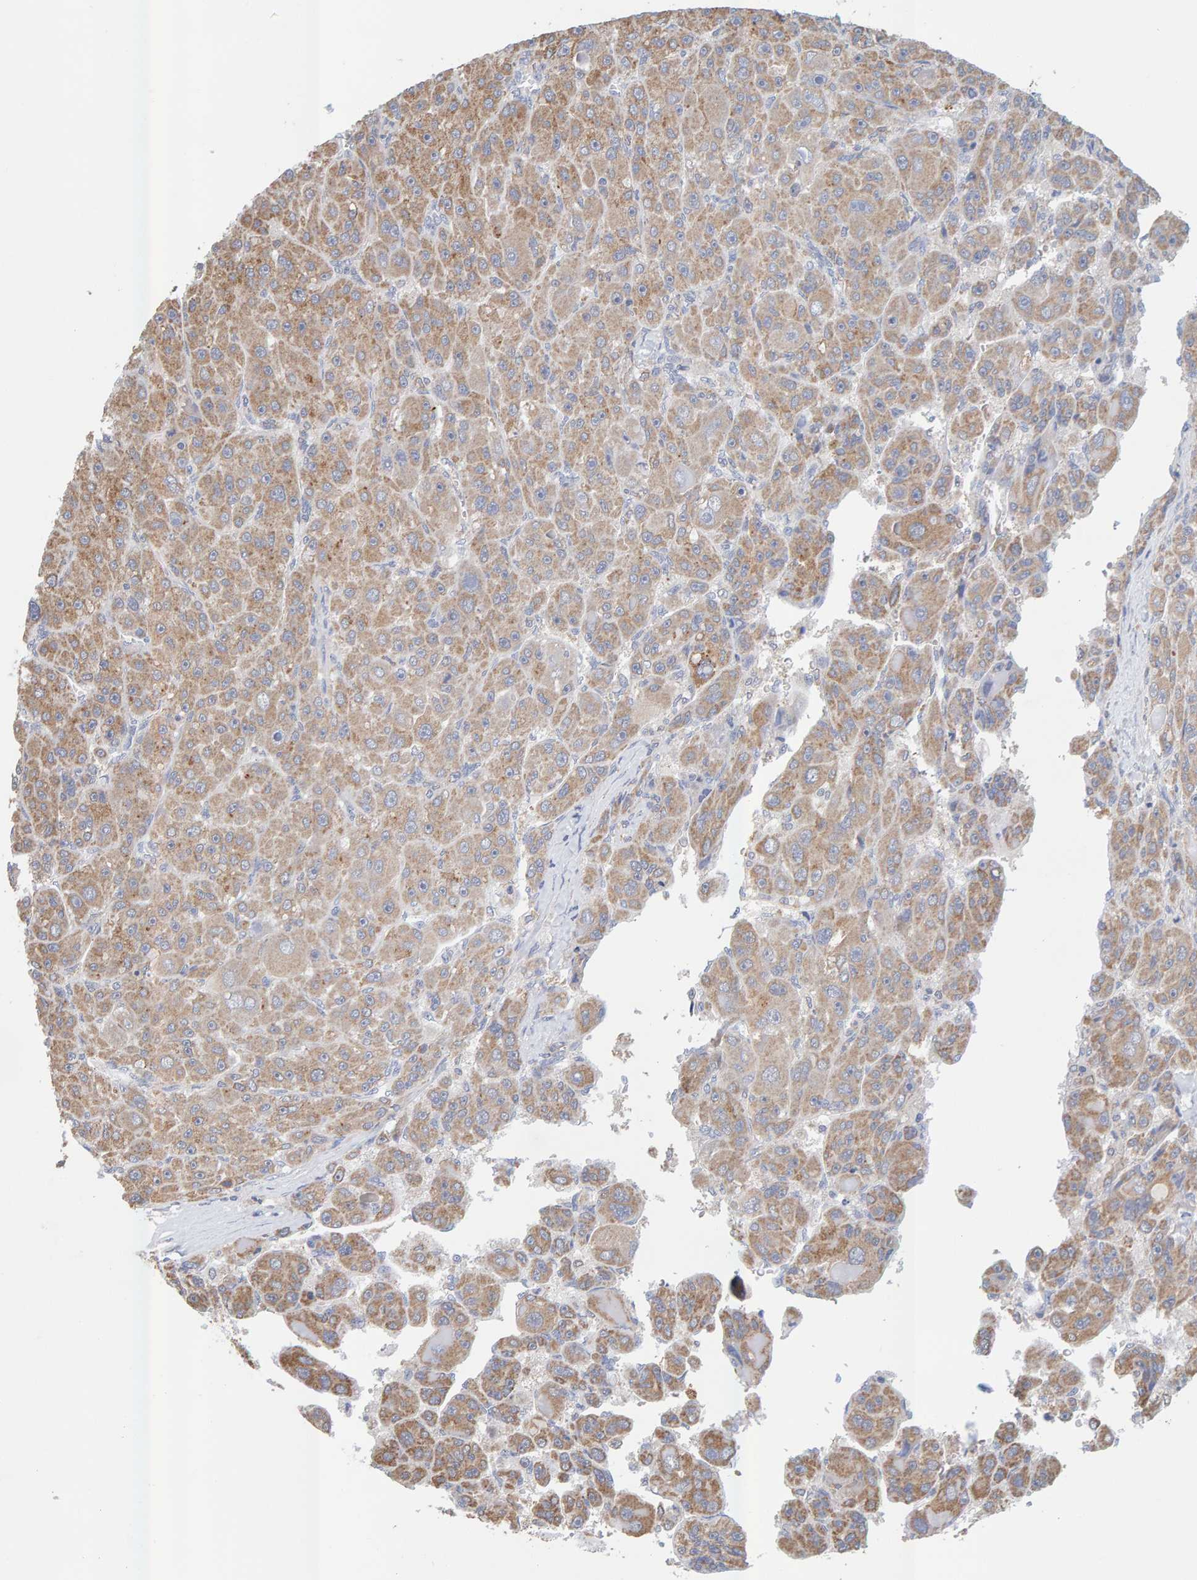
{"staining": {"intensity": "weak", "quantity": ">75%", "location": "cytoplasmic/membranous"}, "tissue": "liver cancer", "cell_type": "Tumor cells", "image_type": "cancer", "snomed": [{"axis": "morphology", "description": "Carcinoma, Hepatocellular, NOS"}, {"axis": "topography", "description": "Liver"}], "caption": "Liver cancer (hepatocellular carcinoma) stained with a brown dye reveals weak cytoplasmic/membranous positive expression in approximately >75% of tumor cells.", "gene": "SGPL1", "patient": {"sex": "male", "age": 76}}